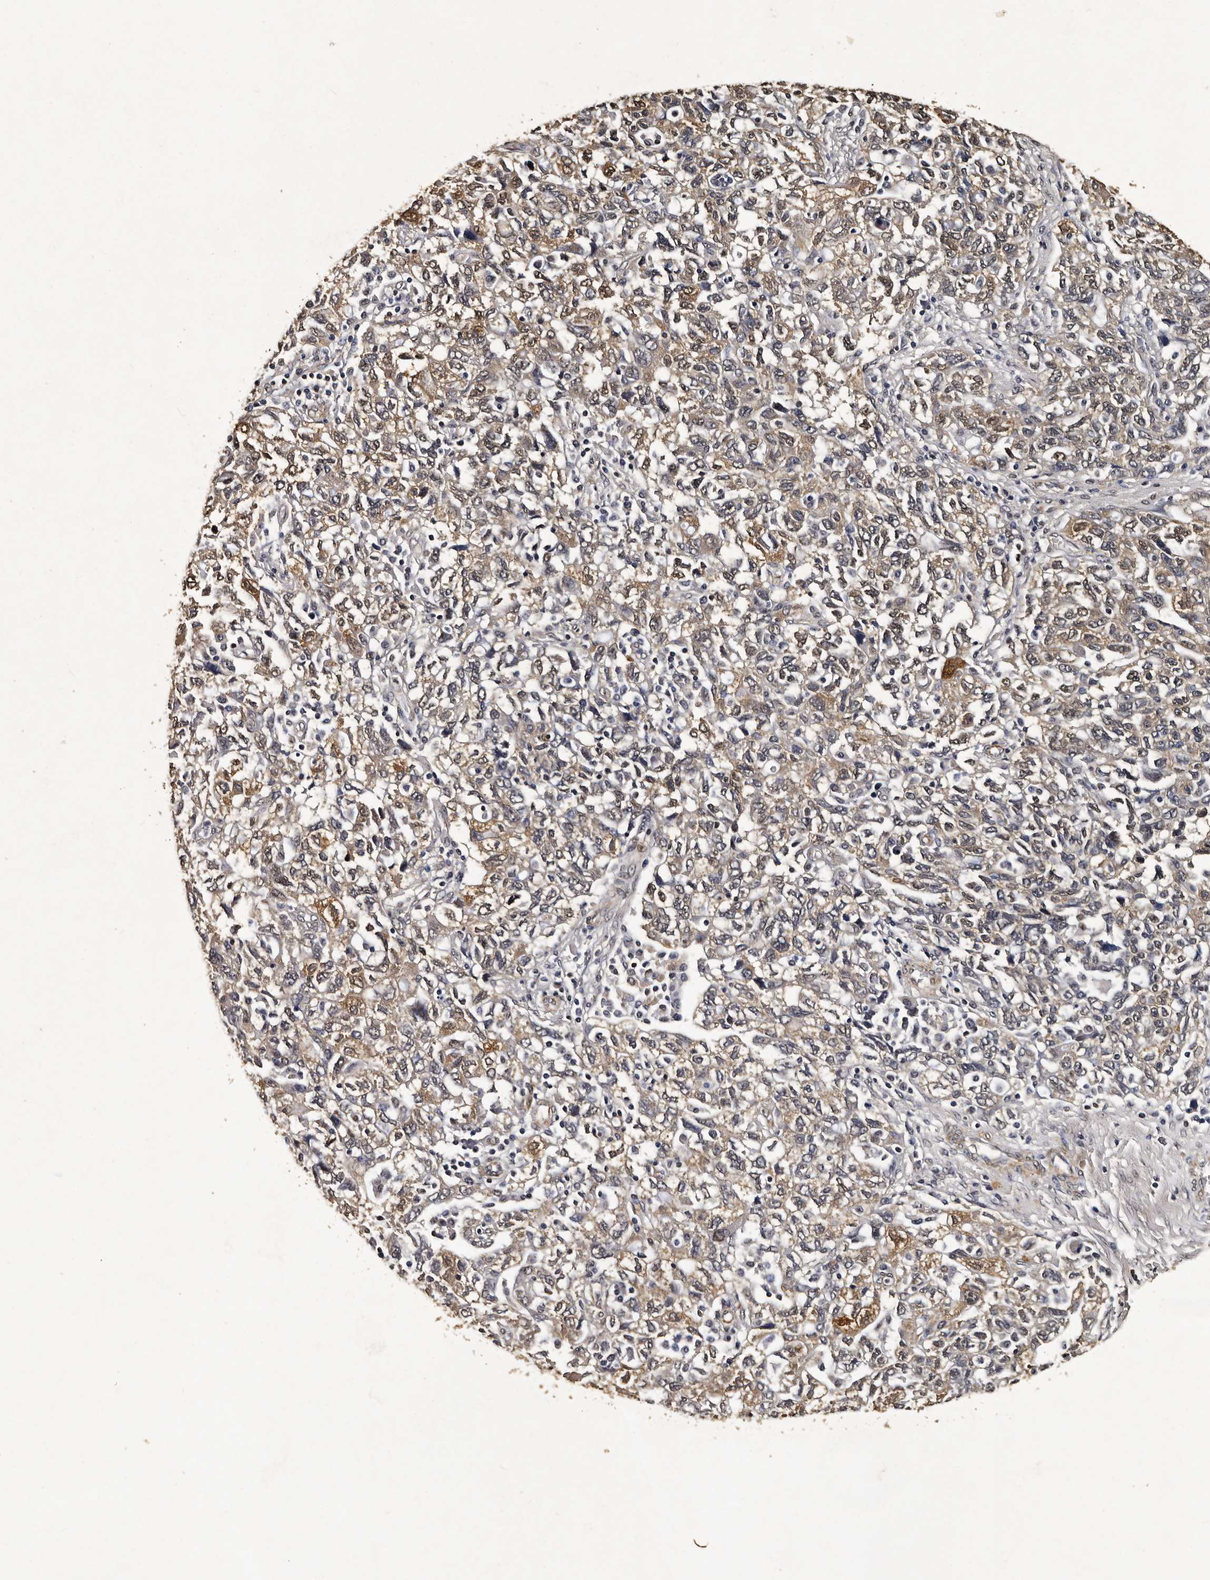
{"staining": {"intensity": "moderate", "quantity": ">75%", "location": "cytoplasmic/membranous,nuclear"}, "tissue": "ovarian cancer", "cell_type": "Tumor cells", "image_type": "cancer", "snomed": [{"axis": "morphology", "description": "Carcinoma, NOS"}, {"axis": "morphology", "description": "Cystadenocarcinoma, serous, NOS"}, {"axis": "topography", "description": "Ovary"}], "caption": "Protein expression analysis of human ovarian cancer (carcinoma) reveals moderate cytoplasmic/membranous and nuclear staining in about >75% of tumor cells. Using DAB (3,3'-diaminobenzidine) (brown) and hematoxylin (blue) stains, captured at high magnification using brightfield microscopy.", "gene": "CPNE3", "patient": {"sex": "female", "age": 69}}